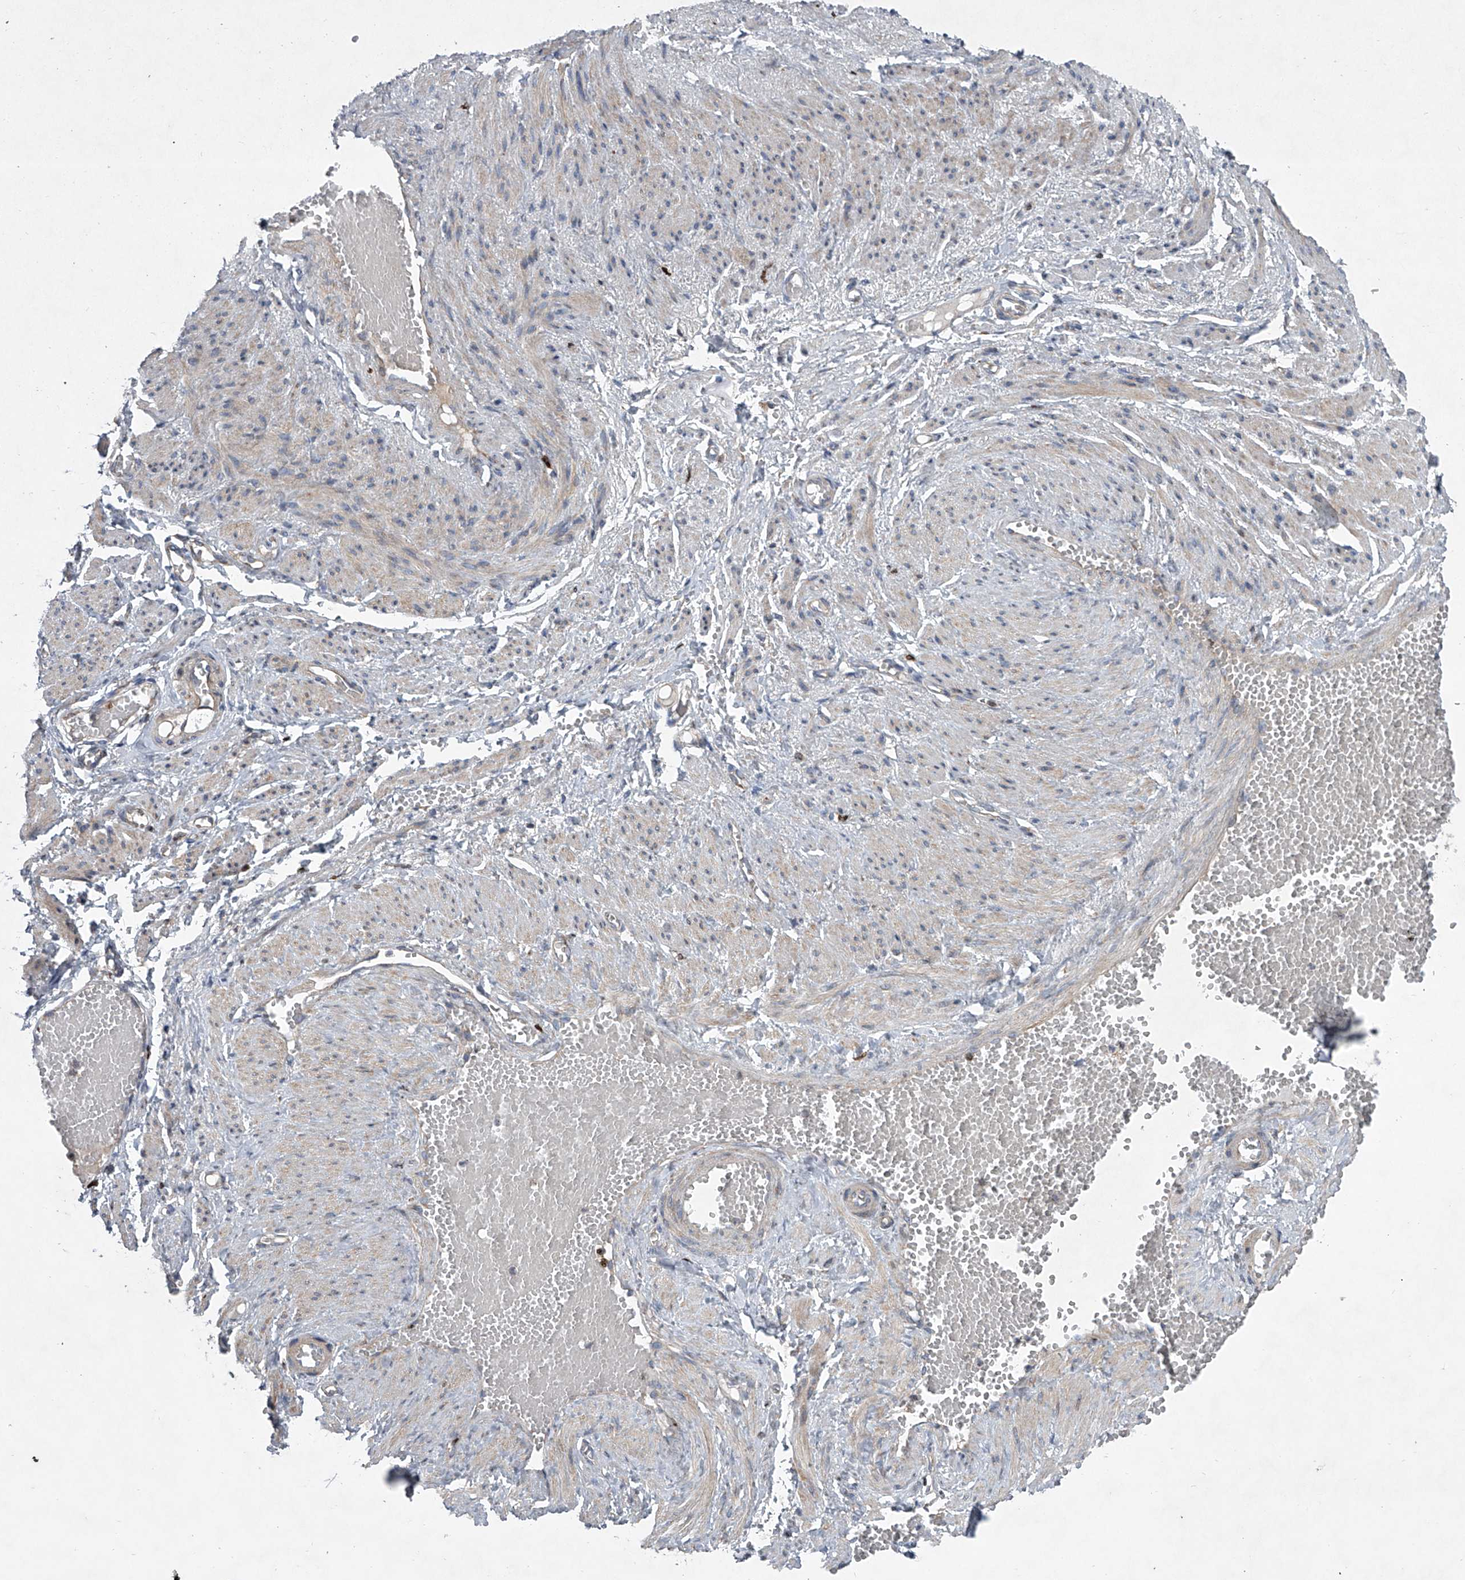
{"staining": {"intensity": "weak", "quantity": ">75%", "location": "cytoplasmic/membranous"}, "tissue": "adipose tissue", "cell_type": "Adipocytes", "image_type": "normal", "snomed": [{"axis": "morphology", "description": "Normal tissue, NOS"}, {"axis": "topography", "description": "Smooth muscle"}, {"axis": "topography", "description": "Peripheral nerve tissue"}], "caption": "Protein analysis of normal adipose tissue displays weak cytoplasmic/membranous positivity in about >75% of adipocytes.", "gene": "STRADA", "patient": {"sex": "female", "age": 39}}